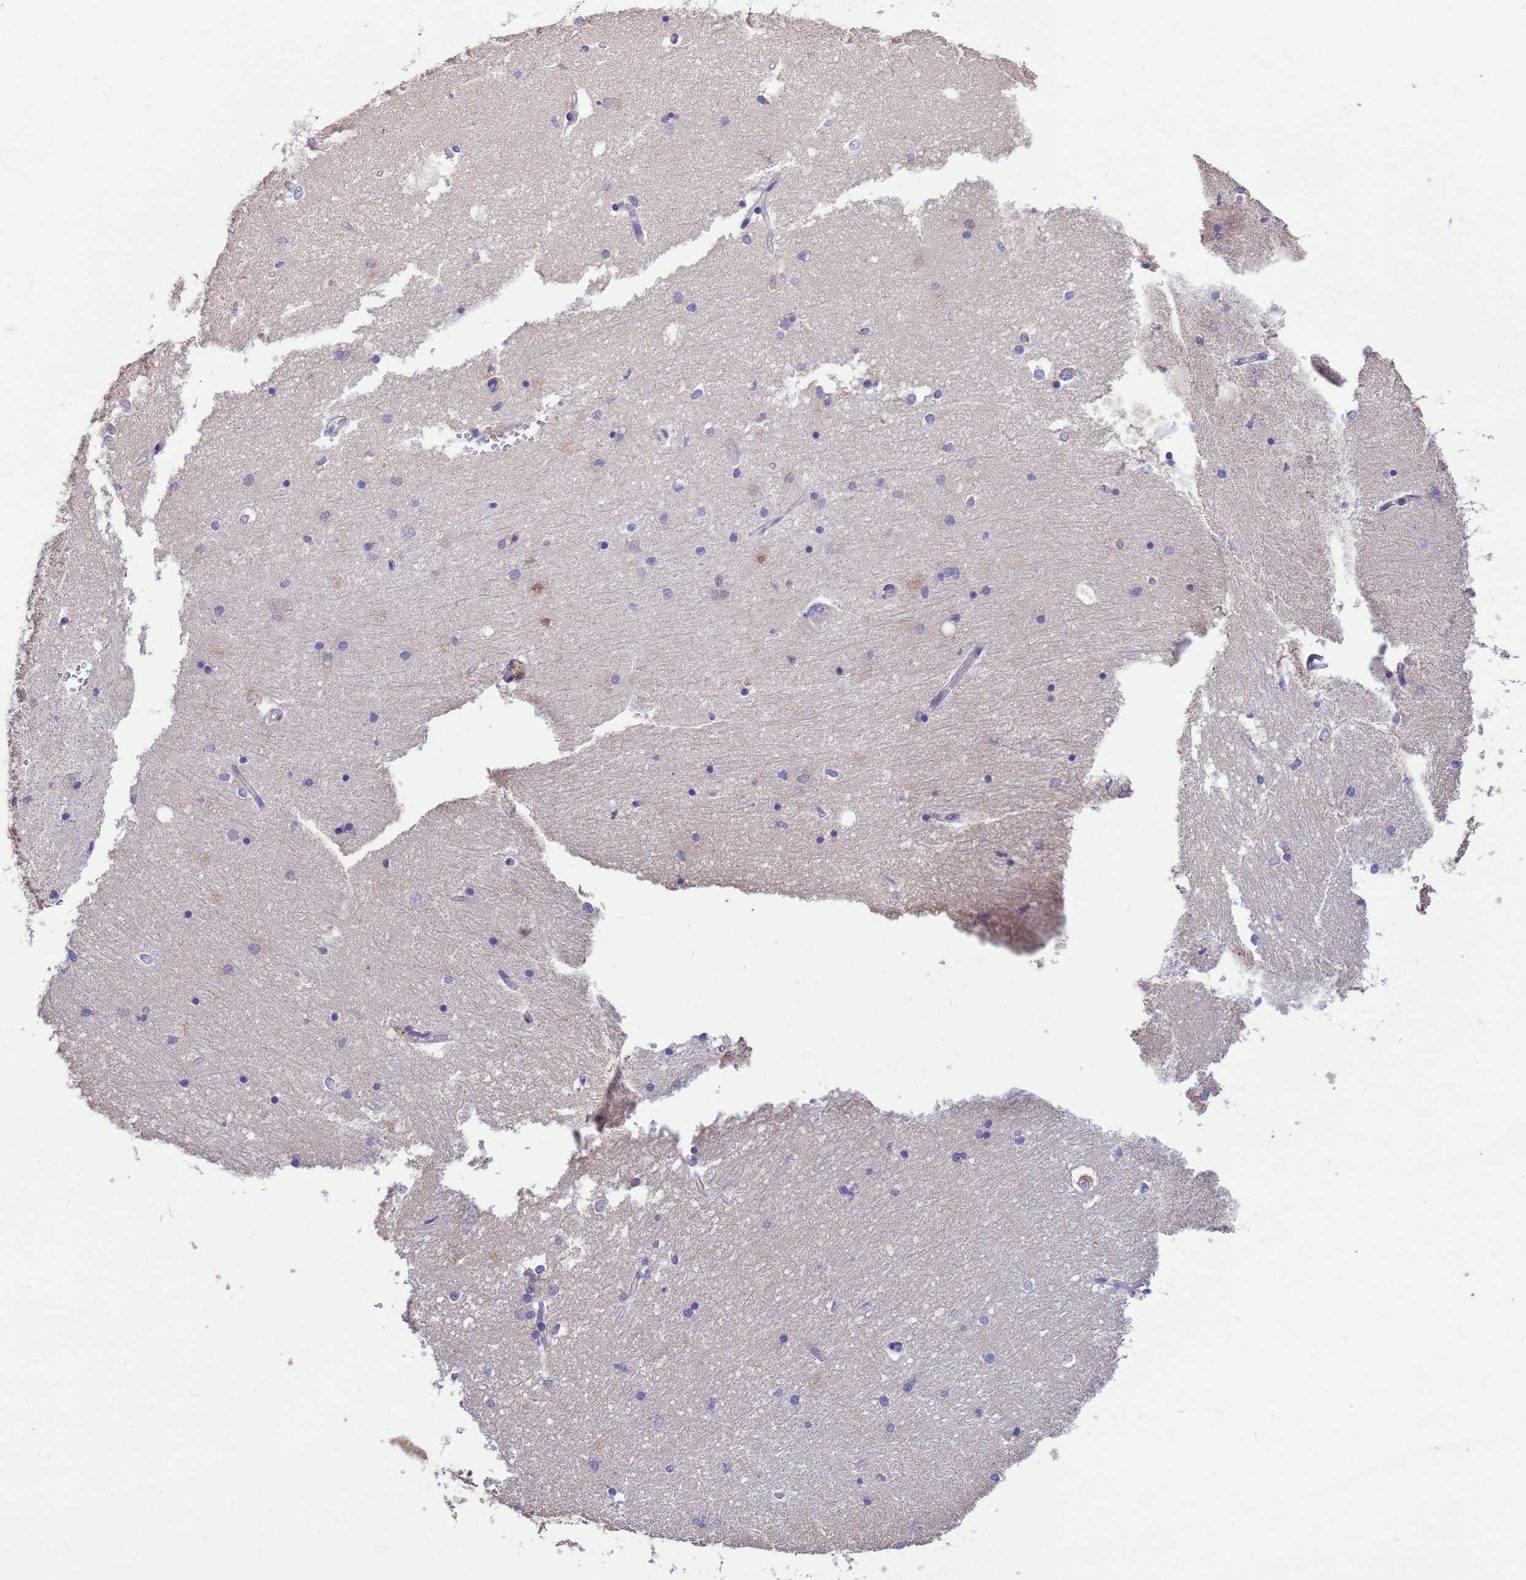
{"staining": {"intensity": "negative", "quantity": "none", "location": "none"}, "tissue": "hippocampus", "cell_type": "Glial cells", "image_type": "normal", "snomed": [{"axis": "morphology", "description": "Normal tissue, NOS"}, {"axis": "topography", "description": "Hippocampus"}], "caption": "Photomicrograph shows no protein staining in glial cells of benign hippocampus.", "gene": "TCEAL3", "patient": {"sex": "male", "age": 45}}